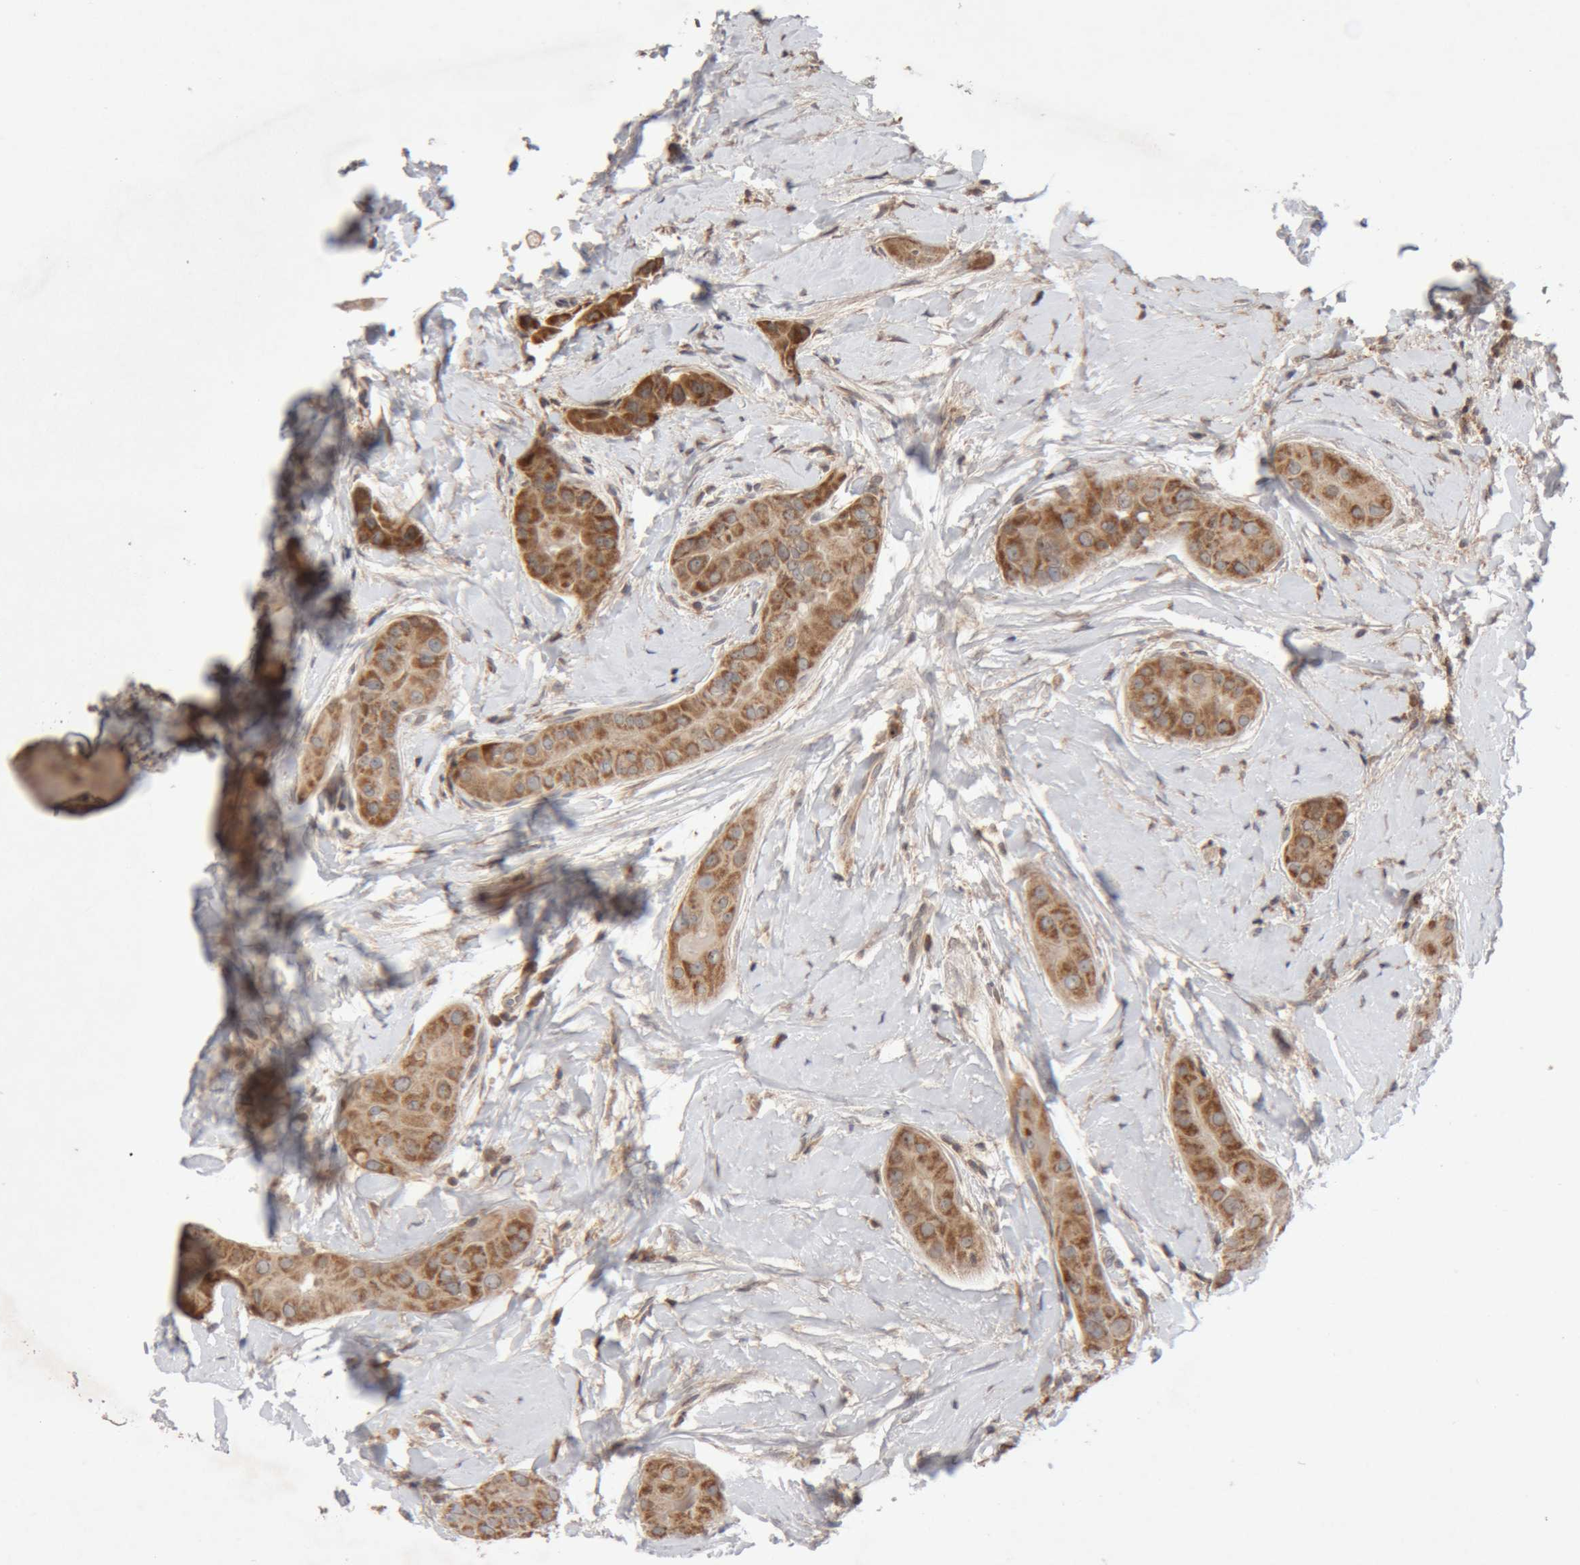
{"staining": {"intensity": "moderate", "quantity": ">75%", "location": "cytoplasmic/membranous"}, "tissue": "thyroid cancer", "cell_type": "Tumor cells", "image_type": "cancer", "snomed": [{"axis": "morphology", "description": "Papillary adenocarcinoma, NOS"}, {"axis": "topography", "description": "Thyroid gland"}], "caption": "Thyroid cancer (papillary adenocarcinoma) was stained to show a protein in brown. There is medium levels of moderate cytoplasmic/membranous positivity in about >75% of tumor cells. (brown staining indicates protein expression, while blue staining denotes nuclei).", "gene": "KIF21B", "patient": {"sex": "male", "age": 33}}